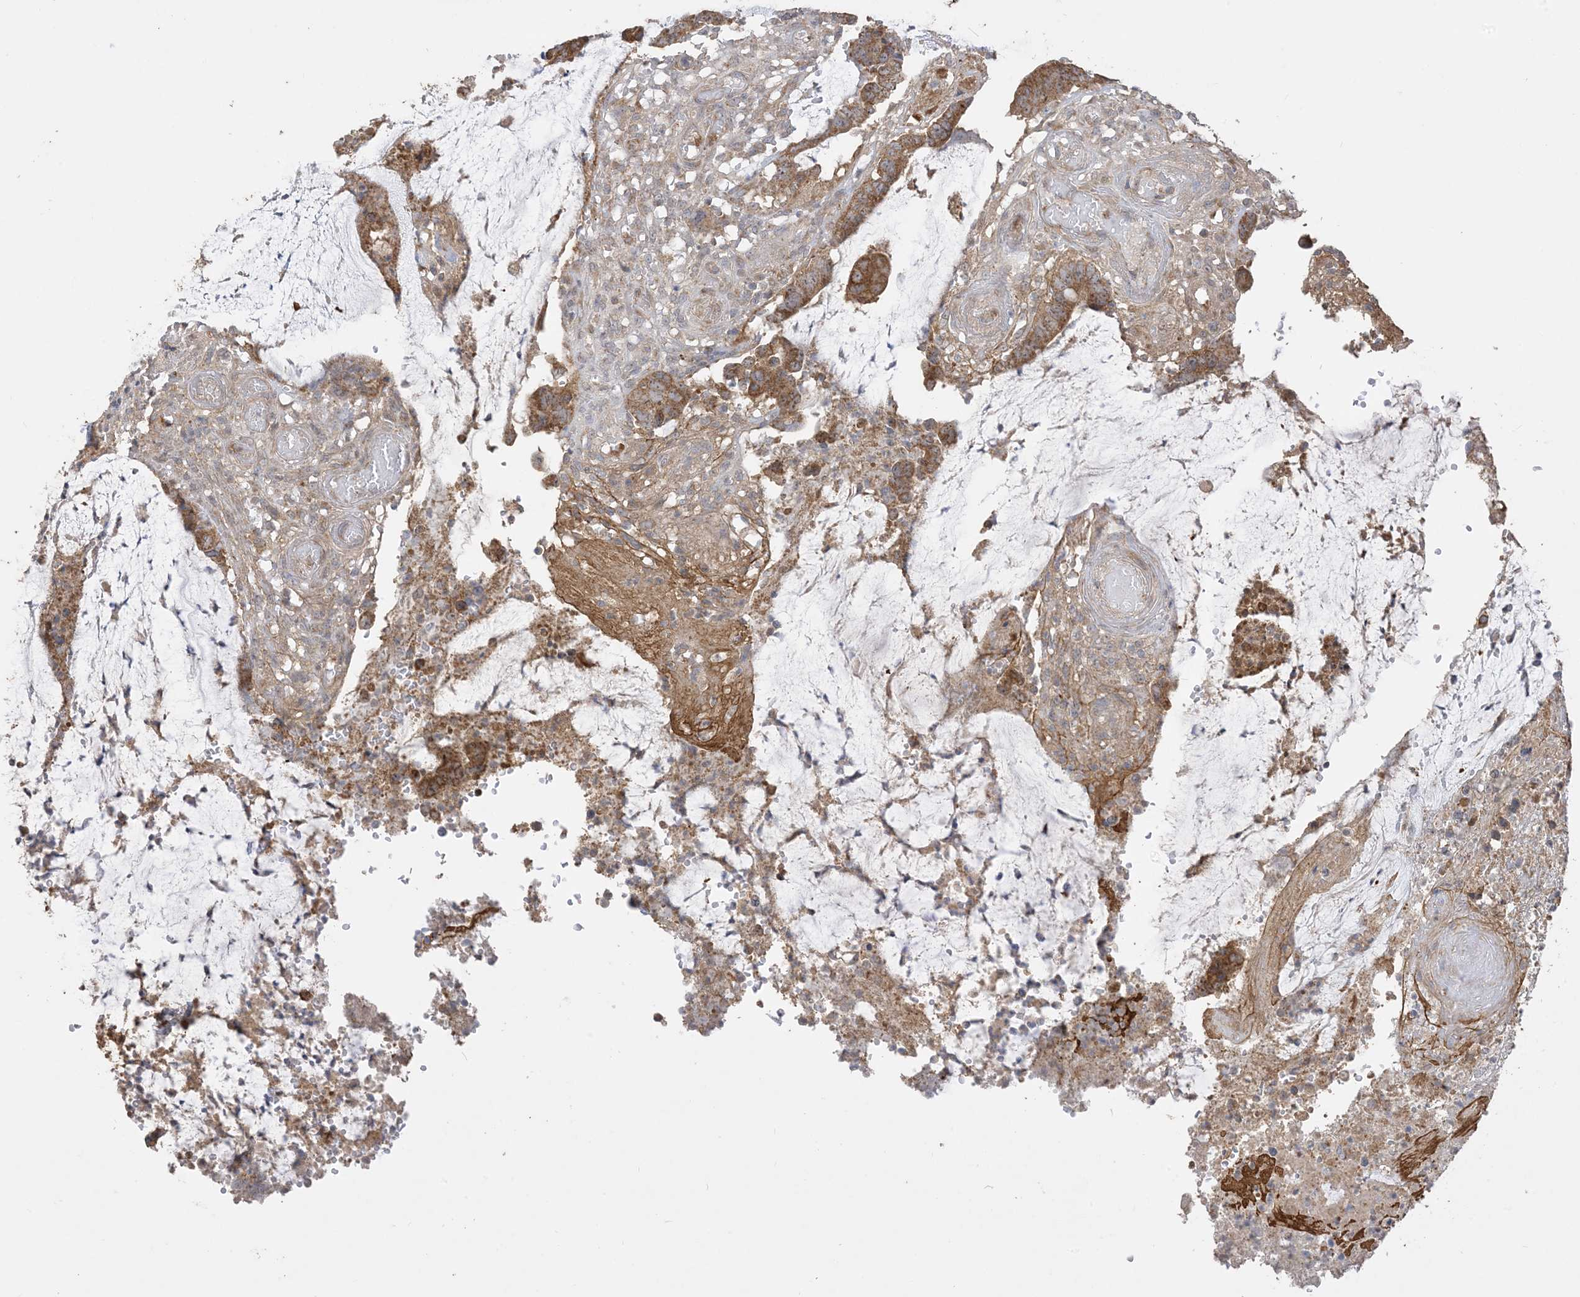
{"staining": {"intensity": "strong", "quantity": ">75%", "location": "cytoplasmic/membranous"}, "tissue": "colorectal cancer", "cell_type": "Tumor cells", "image_type": "cancer", "snomed": [{"axis": "morphology", "description": "Adenocarcinoma, NOS"}, {"axis": "topography", "description": "Rectum"}], "caption": "Immunohistochemistry (IHC) (DAB (3,3'-diaminobenzidine)) staining of human adenocarcinoma (colorectal) reveals strong cytoplasmic/membranous protein expression in about >75% of tumor cells.", "gene": "SIRT3", "patient": {"sex": "female", "age": 66}}